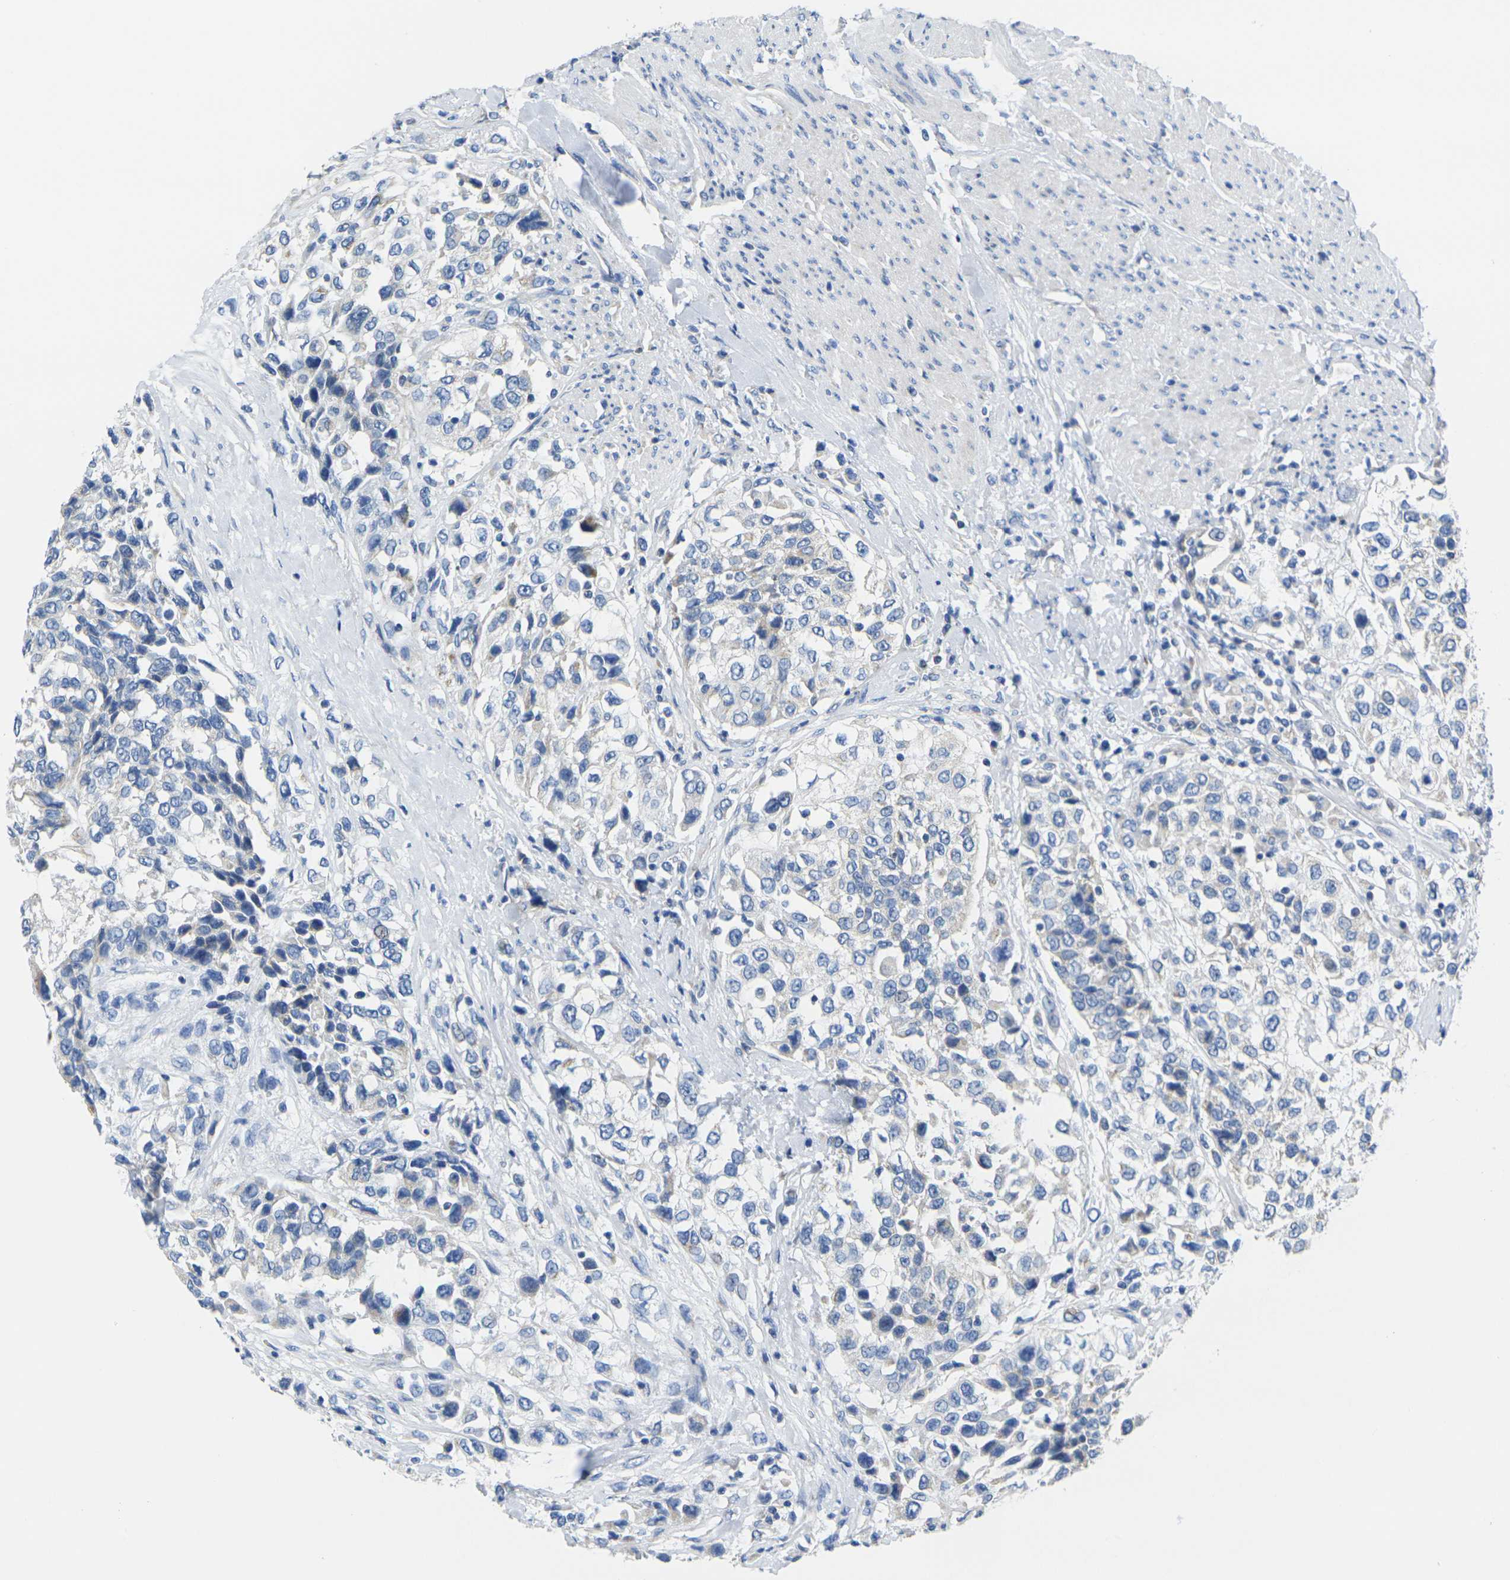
{"staining": {"intensity": "weak", "quantity": "<25%", "location": "cytoplasmic/membranous"}, "tissue": "urothelial cancer", "cell_type": "Tumor cells", "image_type": "cancer", "snomed": [{"axis": "morphology", "description": "Urothelial carcinoma, High grade"}, {"axis": "topography", "description": "Urinary bladder"}], "caption": "There is no significant positivity in tumor cells of urothelial cancer.", "gene": "TMEM204", "patient": {"sex": "female", "age": 80}}